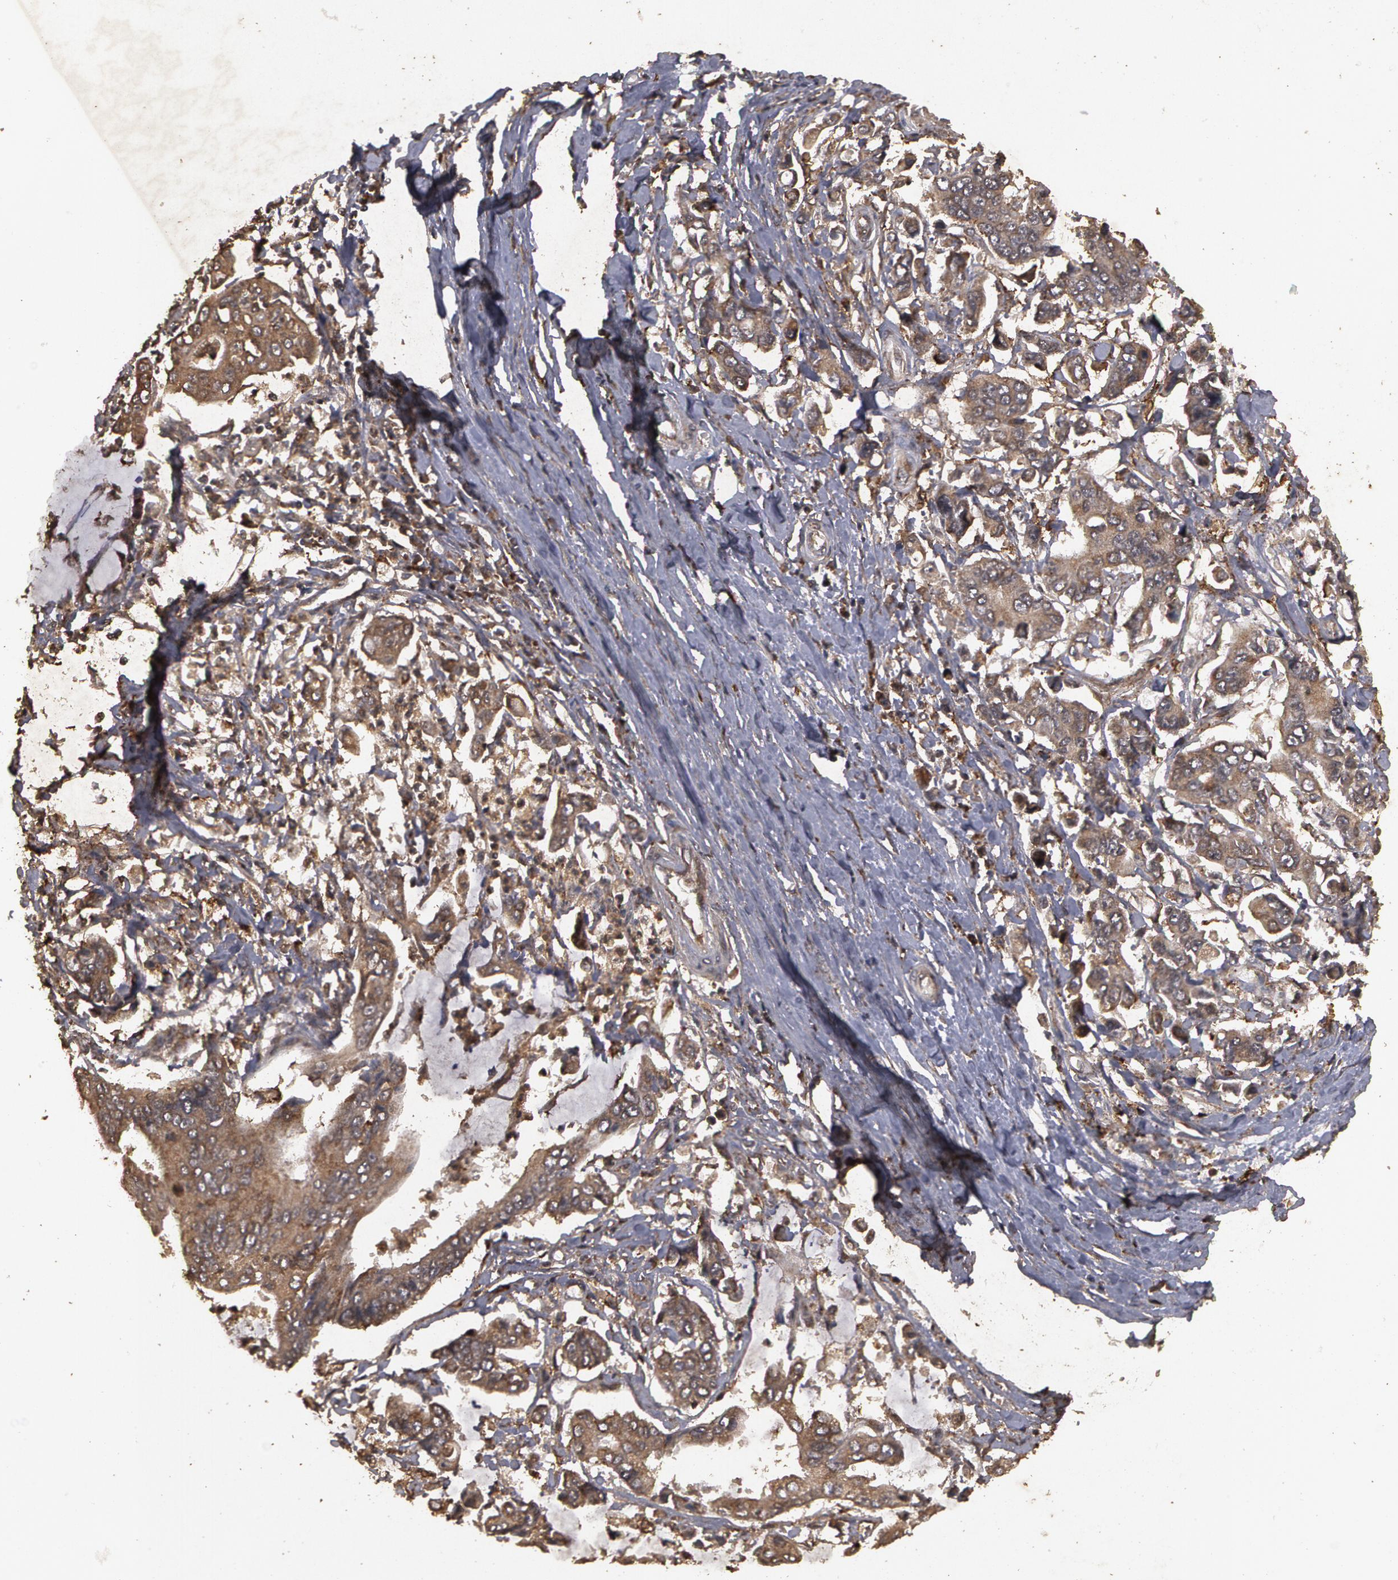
{"staining": {"intensity": "weak", "quantity": "25%-75%", "location": "cytoplasmic/membranous"}, "tissue": "stomach cancer", "cell_type": "Tumor cells", "image_type": "cancer", "snomed": [{"axis": "morphology", "description": "Adenocarcinoma, NOS"}, {"axis": "topography", "description": "Stomach, upper"}], "caption": "Weak cytoplasmic/membranous expression is appreciated in about 25%-75% of tumor cells in stomach adenocarcinoma.", "gene": "CALR", "patient": {"sex": "male", "age": 80}}